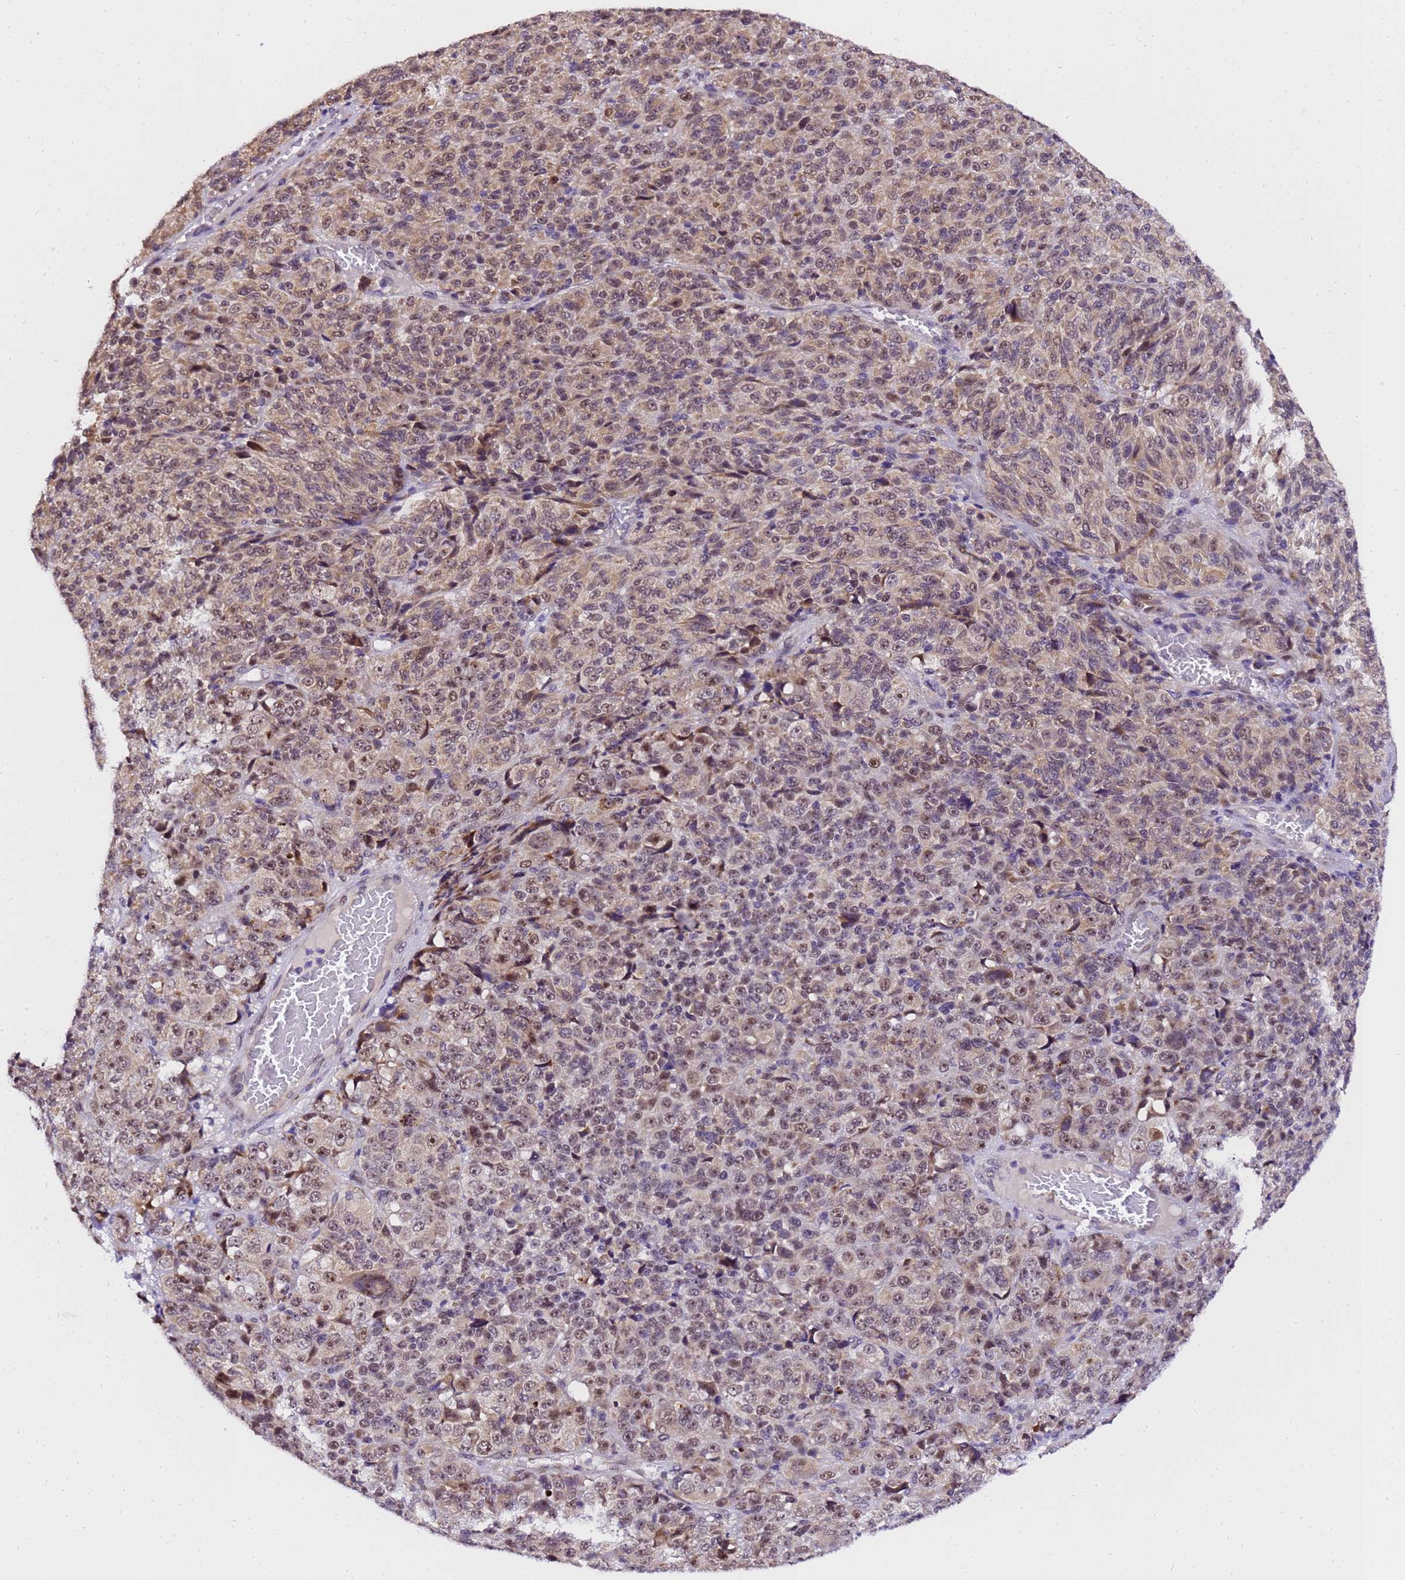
{"staining": {"intensity": "moderate", "quantity": "25%-75%", "location": "nuclear"}, "tissue": "melanoma", "cell_type": "Tumor cells", "image_type": "cancer", "snomed": [{"axis": "morphology", "description": "Malignant melanoma, Metastatic site"}, {"axis": "topography", "description": "Brain"}], "caption": "This histopathology image reveals IHC staining of melanoma, with medium moderate nuclear positivity in about 25%-75% of tumor cells.", "gene": "SLX4IP", "patient": {"sex": "female", "age": 56}}